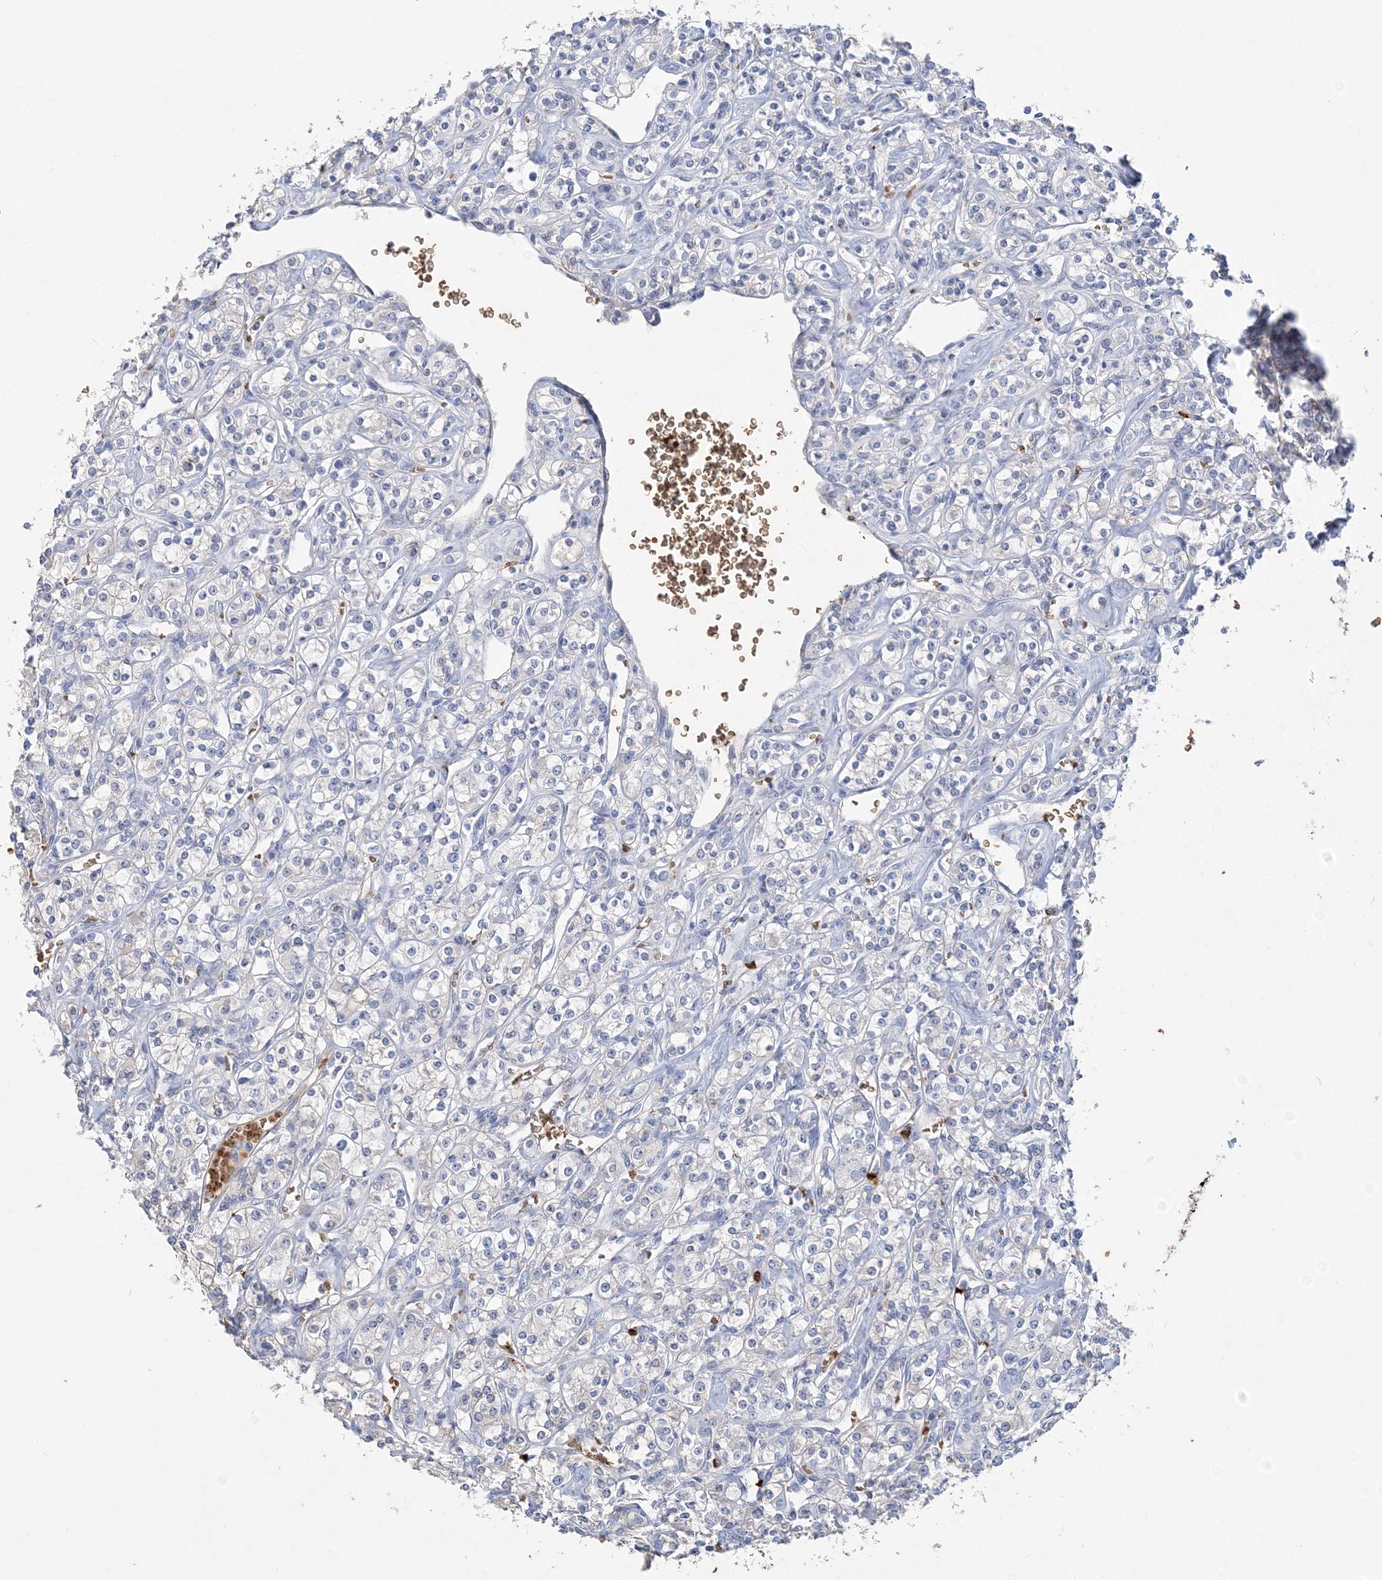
{"staining": {"intensity": "negative", "quantity": "none", "location": "none"}, "tissue": "renal cancer", "cell_type": "Tumor cells", "image_type": "cancer", "snomed": [{"axis": "morphology", "description": "Adenocarcinoma, NOS"}, {"axis": "topography", "description": "Kidney"}], "caption": "IHC photomicrograph of renal adenocarcinoma stained for a protein (brown), which displays no positivity in tumor cells.", "gene": "HBD", "patient": {"sex": "male", "age": 77}}